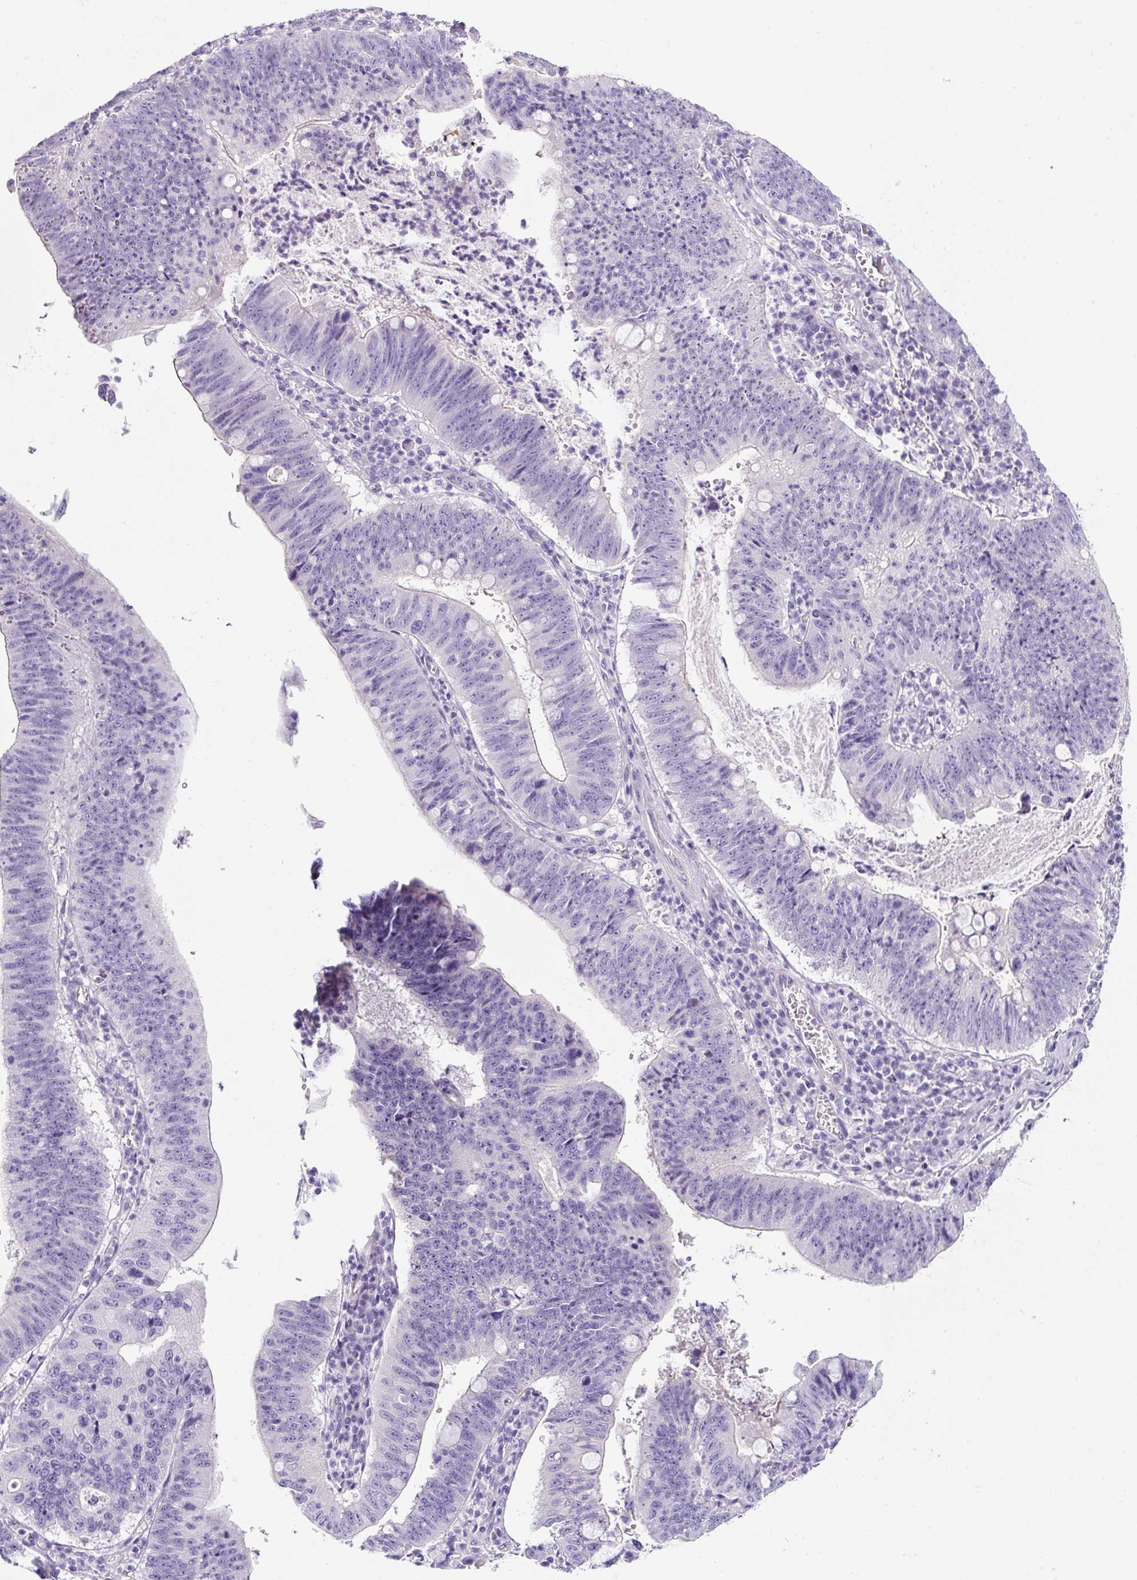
{"staining": {"intensity": "negative", "quantity": "none", "location": "none"}, "tissue": "stomach cancer", "cell_type": "Tumor cells", "image_type": "cancer", "snomed": [{"axis": "morphology", "description": "Adenocarcinoma, NOS"}, {"axis": "topography", "description": "Stomach"}], "caption": "This is a histopathology image of immunohistochemistry (IHC) staining of stomach cancer (adenocarcinoma), which shows no staining in tumor cells.", "gene": "OR14A2", "patient": {"sex": "male", "age": 59}}